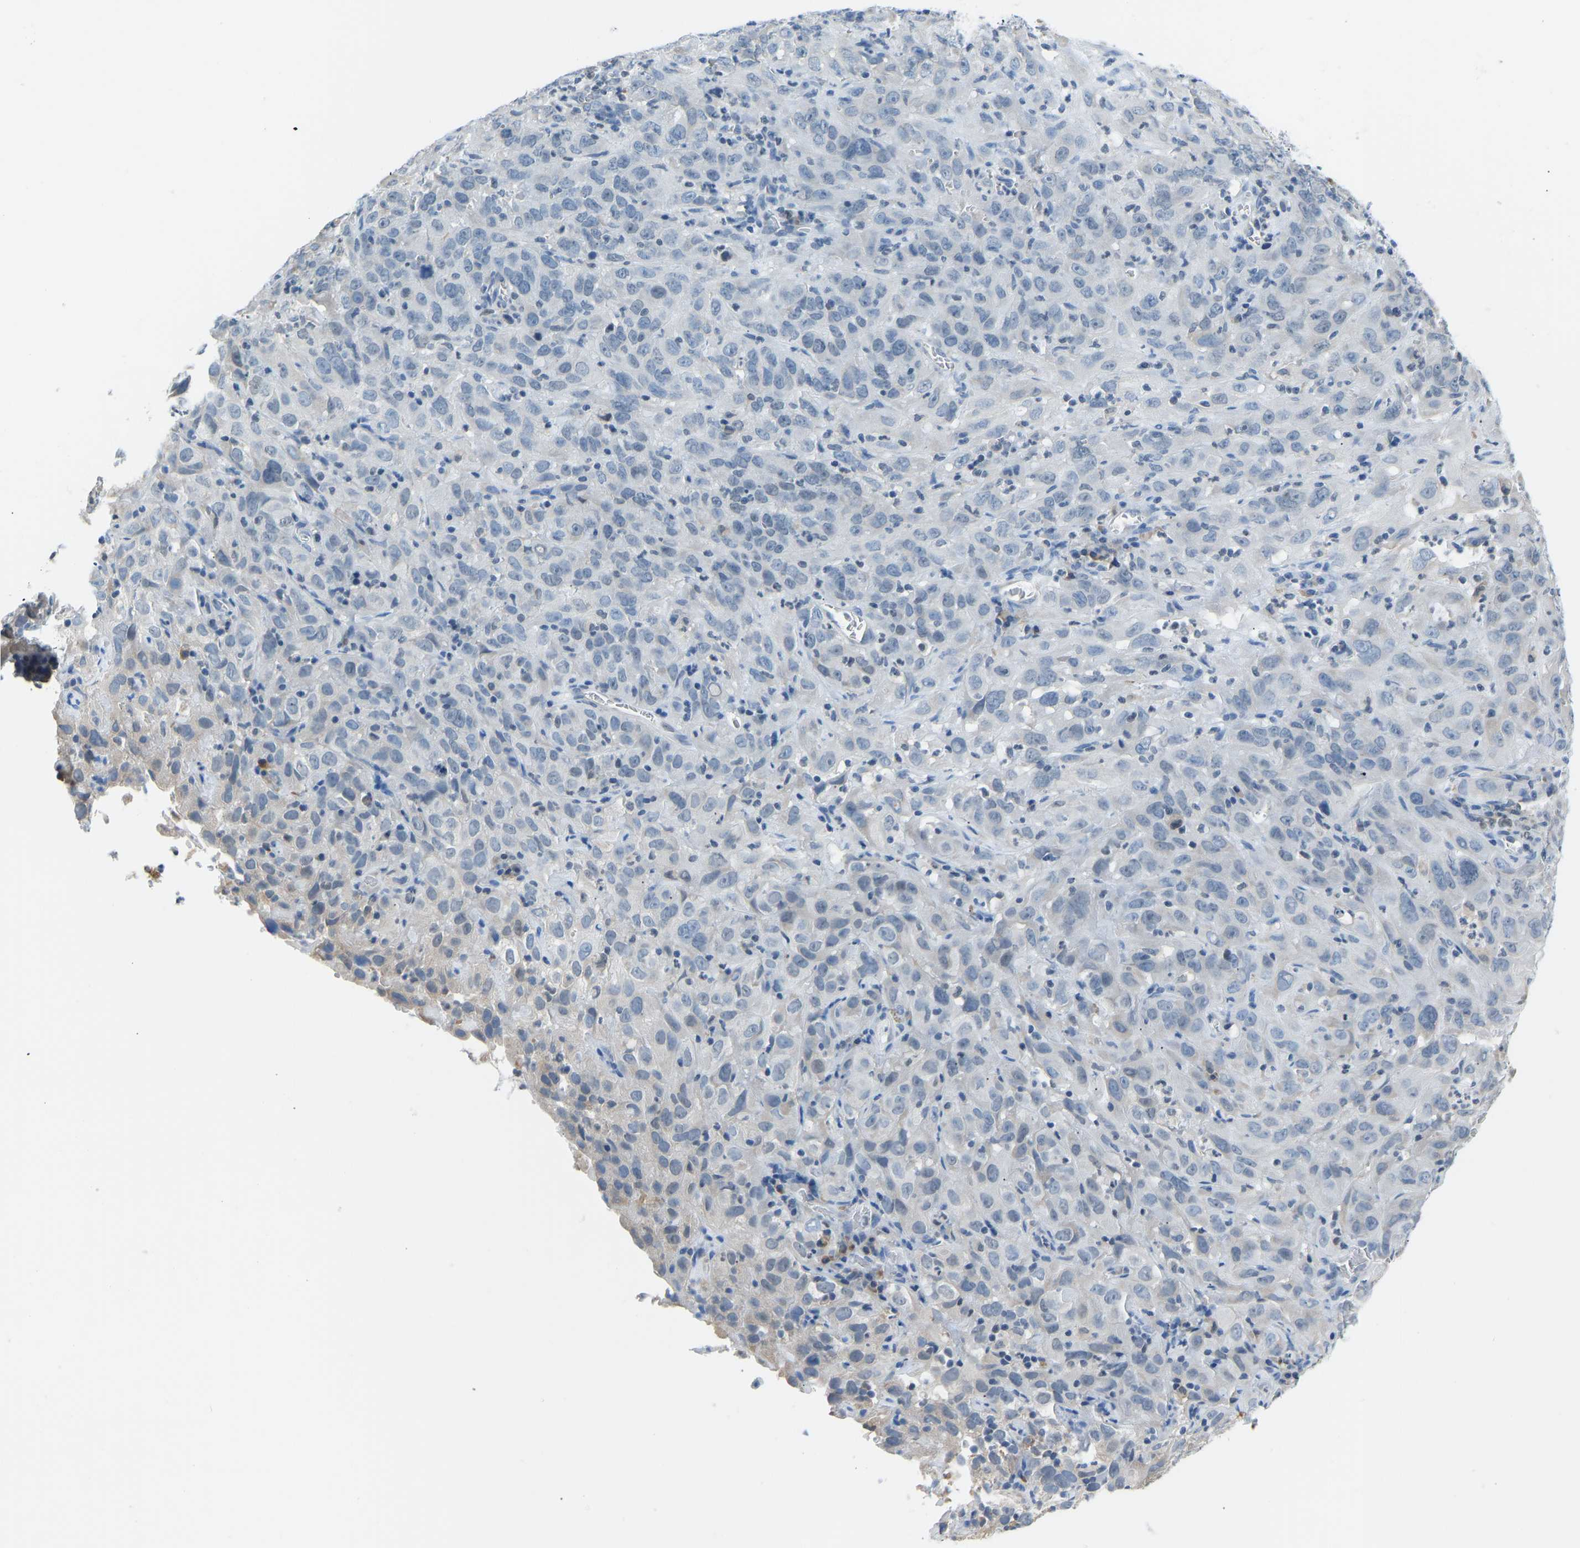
{"staining": {"intensity": "negative", "quantity": "none", "location": "none"}, "tissue": "cervical cancer", "cell_type": "Tumor cells", "image_type": "cancer", "snomed": [{"axis": "morphology", "description": "Squamous cell carcinoma, NOS"}, {"axis": "topography", "description": "Cervix"}], "caption": "IHC of squamous cell carcinoma (cervical) displays no positivity in tumor cells.", "gene": "VRK1", "patient": {"sex": "female", "age": 32}}